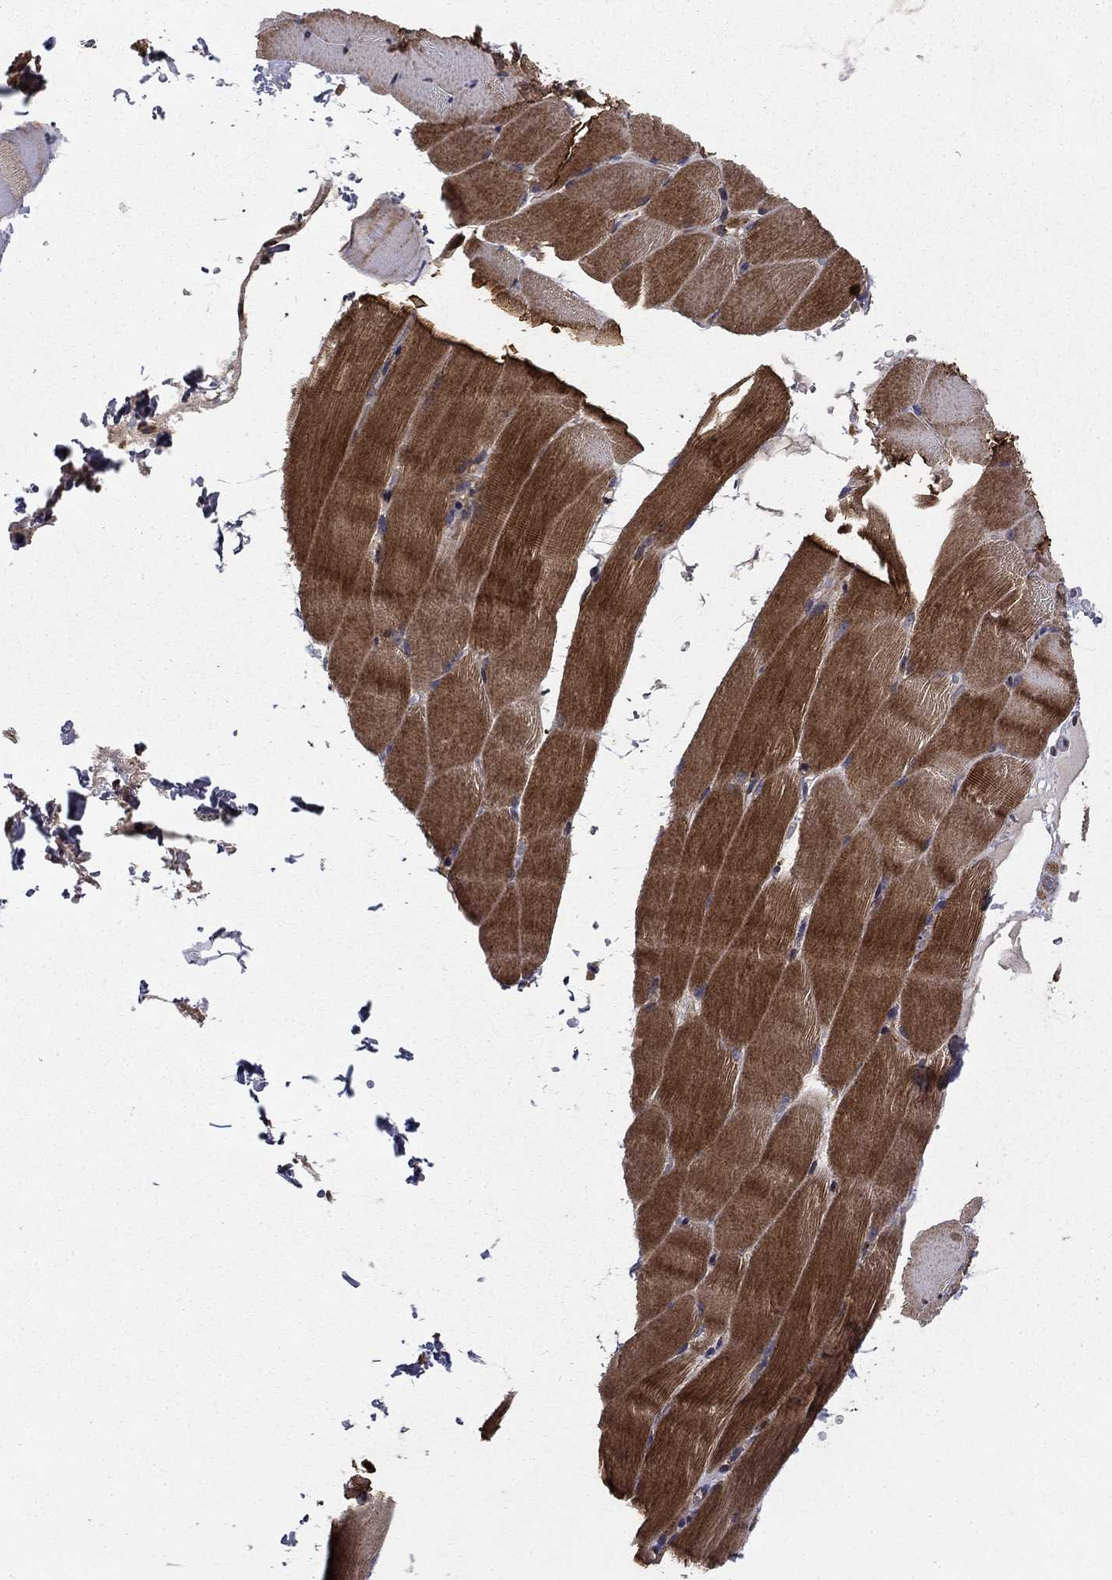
{"staining": {"intensity": "moderate", "quantity": "25%-75%", "location": "cytoplasmic/membranous"}, "tissue": "skeletal muscle", "cell_type": "Myocytes", "image_type": "normal", "snomed": [{"axis": "morphology", "description": "Normal tissue, NOS"}, {"axis": "topography", "description": "Skeletal muscle"}], "caption": "Skeletal muscle stained with immunohistochemistry demonstrates moderate cytoplasmic/membranous staining in approximately 25%-75% of myocytes.", "gene": "BABAM2", "patient": {"sex": "female", "age": 37}}